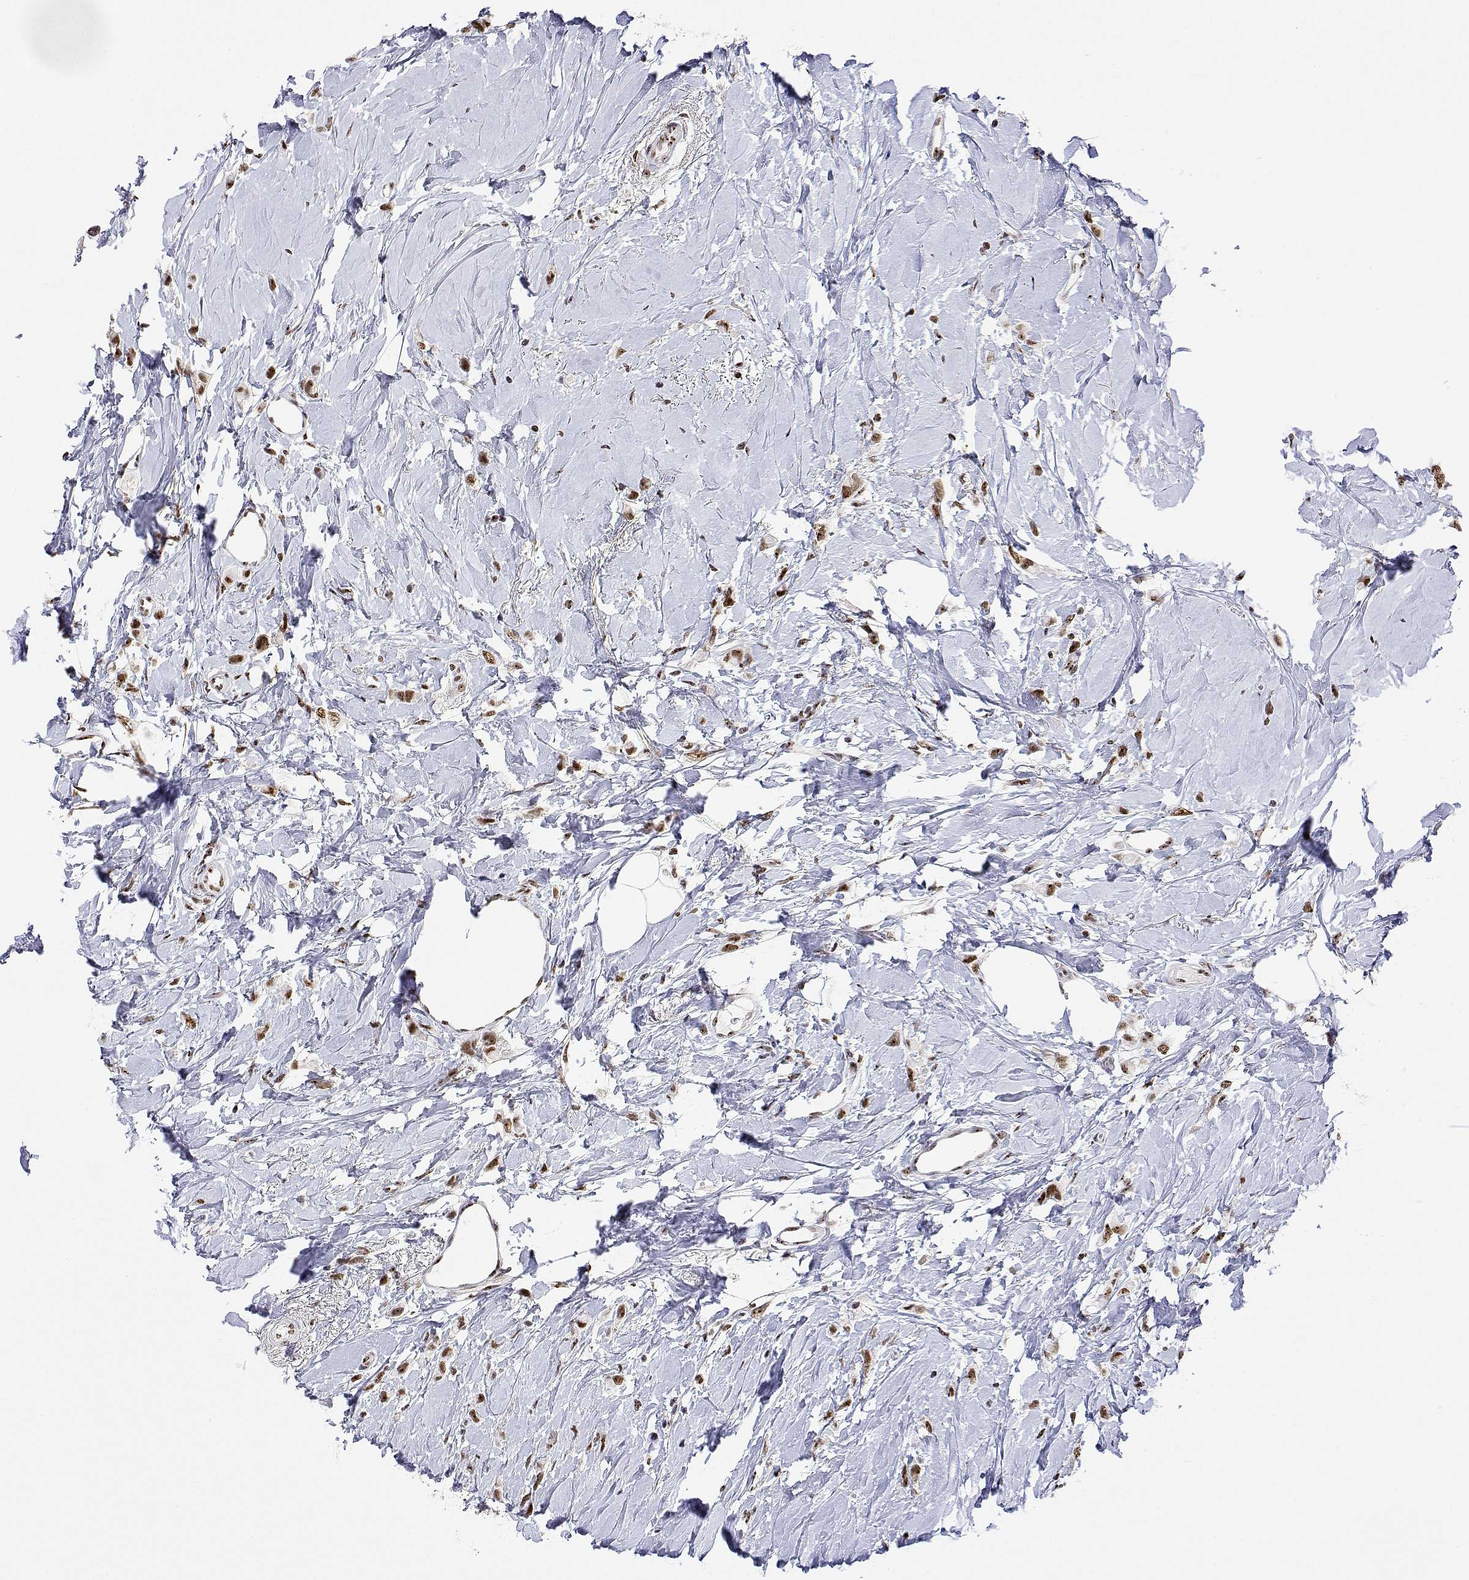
{"staining": {"intensity": "moderate", "quantity": ">75%", "location": "nuclear"}, "tissue": "breast cancer", "cell_type": "Tumor cells", "image_type": "cancer", "snomed": [{"axis": "morphology", "description": "Lobular carcinoma"}, {"axis": "topography", "description": "Breast"}], "caption": "Human lobular carcinoma (breast) stained for a protein (brown) exhibits moderate nuclear positive staining in approximately >75% of tumor cells.", "gene": "ADAR", "patient": {"sex": "female", "age": 59}}